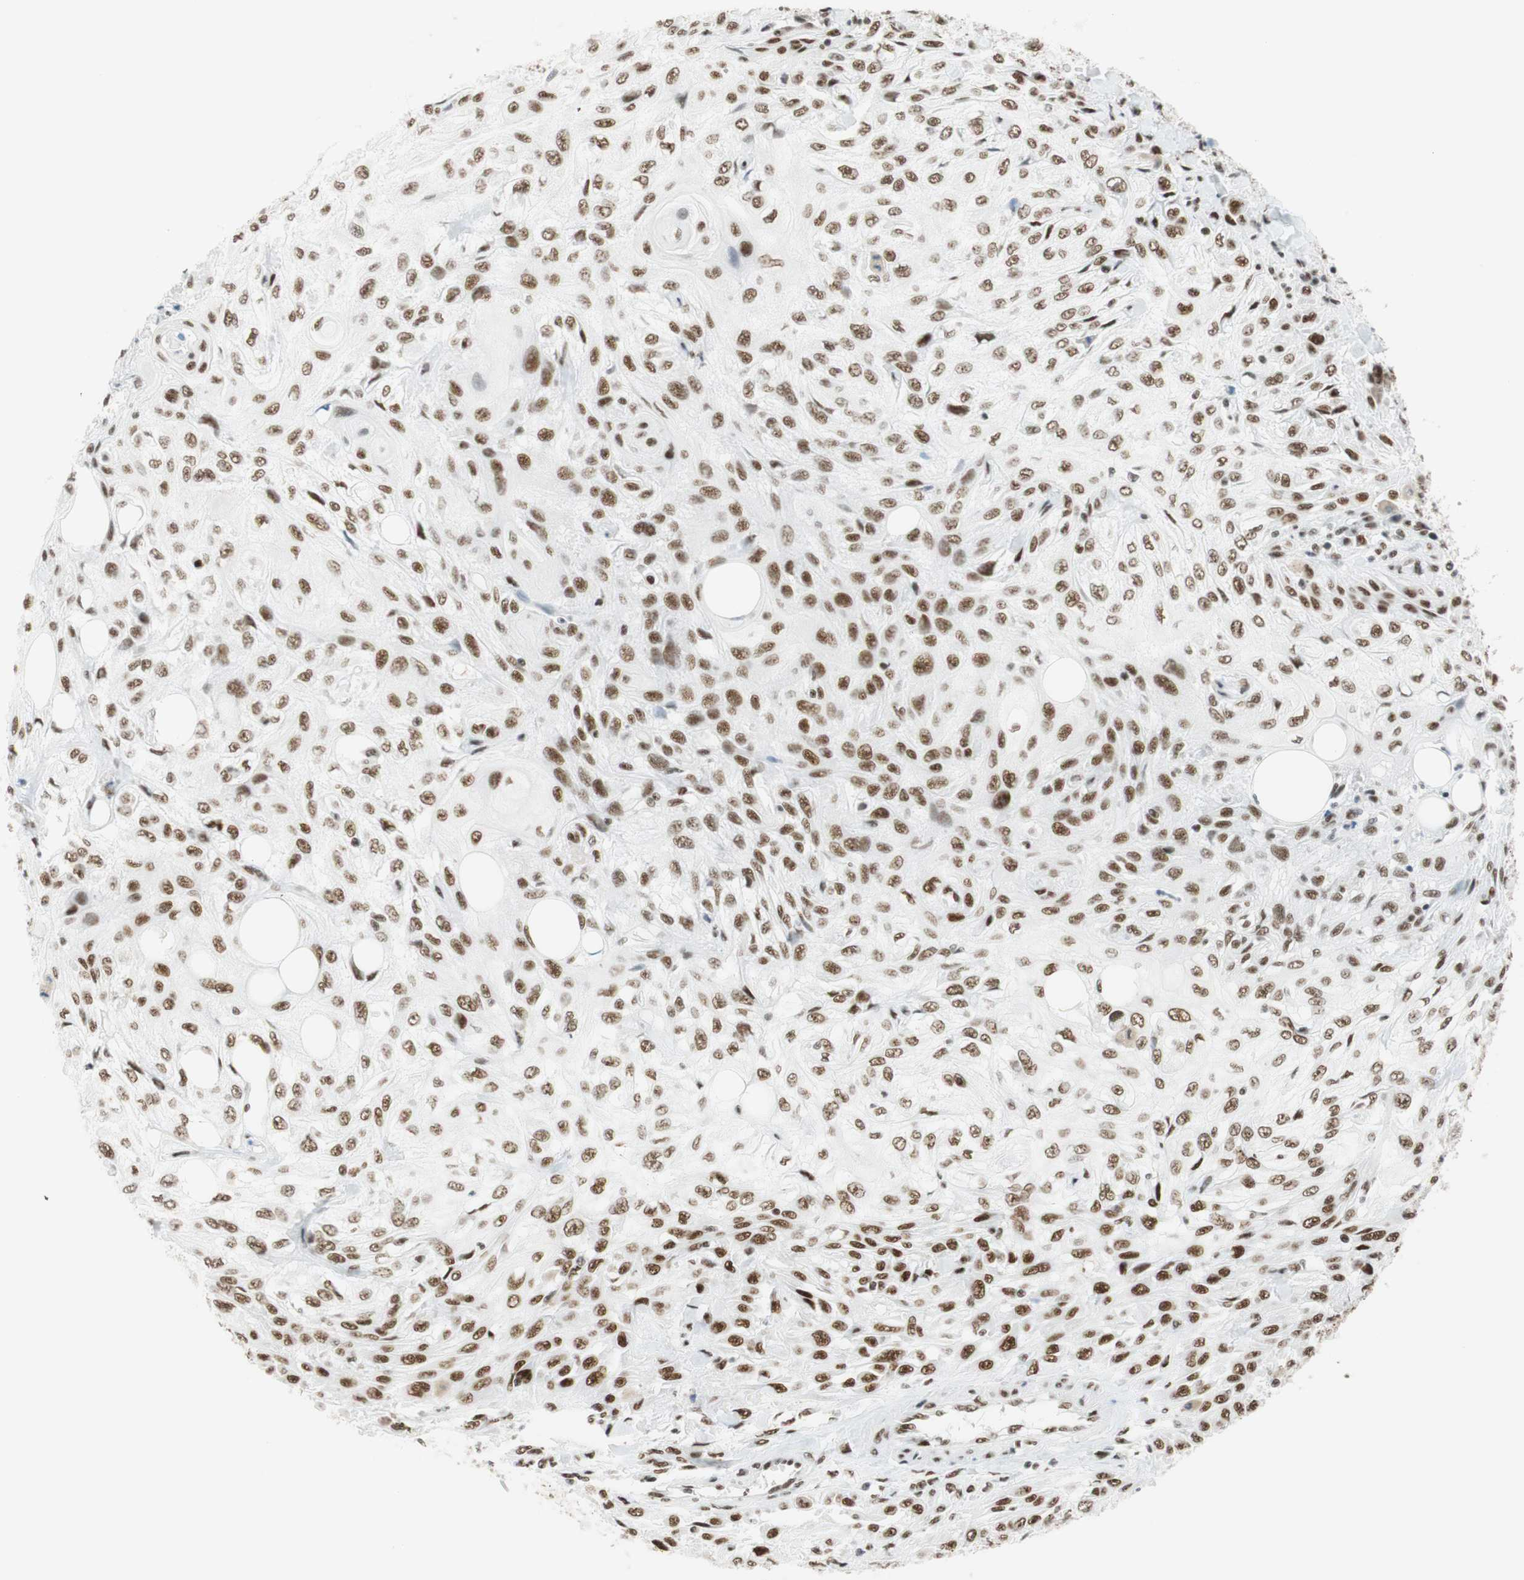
{"staining": {"intensity": "moderate", "quantity": ">75%", "location": "nuclear"}, "tissue": "skin cancer", "cell_type": "Tumor cells", "image_type": "cancer", "snomed": [{"axis": "morphology", "description": "Squamous cell carcinoma, NOS"}, {"axis": "topography", "description": "Skin"}], "caption": "IHC histopathology image of skin squamous cell carcinoma stained for a protein (brown), which exhibits medium levels of moderate nuclear positivity in about >75% of tumor cells.", "gene": "RNF20", "patient": {"sex": "male", "age": 75}}